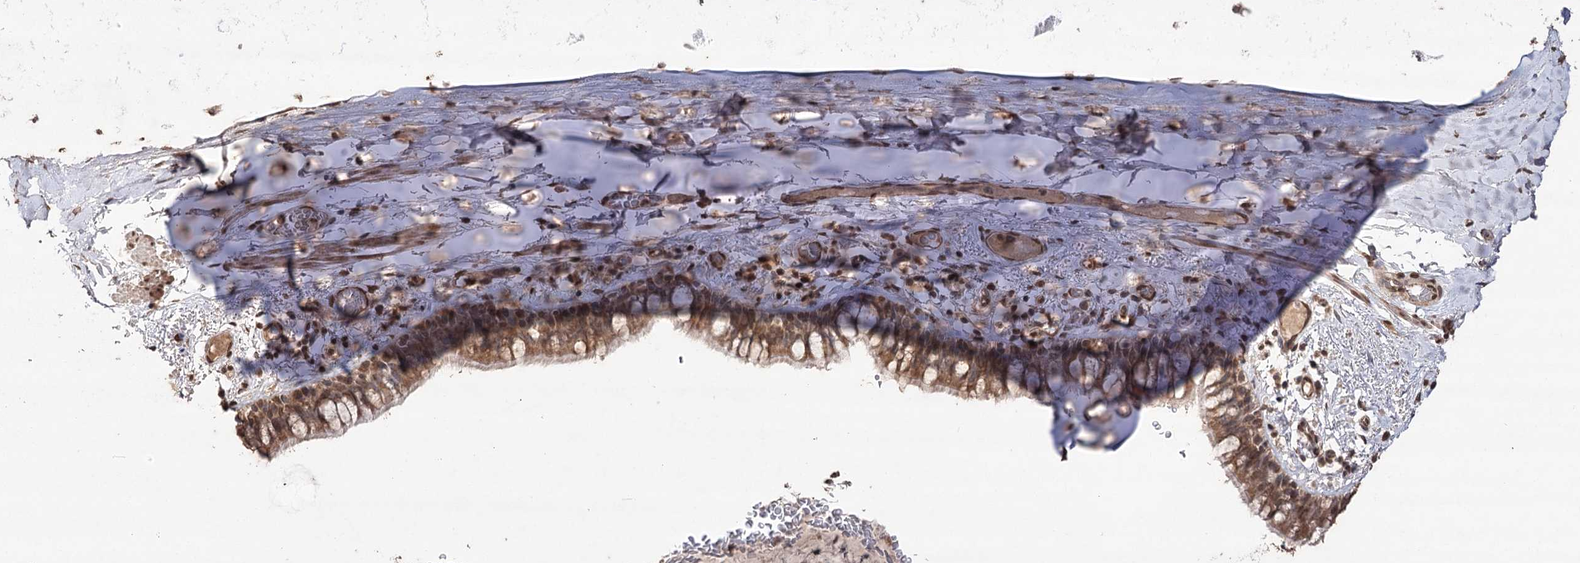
{"staining": {"intensity": "moderate", "quantity": ">75%", "location": "cytoplasmic/membranous,nuclear"}, "tissue": "bronchus", "cell_type": "Respiratory epithelial cells", "image_type": "normal", "snomed": [{"axis": "morphology", "description": "Normal tissue, NOS"}, {"axis": "topography", "description": "Cartilage tissue"}, {"axis": "topography", "description": "Bronchus"}], "caption": "Immunohistochemistry image of normal human bronchus stained for a protein (brown), which shows medium levels of moderate cytoplasmic/membranous,nuclear expression in about >75% of respiratory epithelial cells.", "gene": "ATG14", "patient": {"sex": "female", "age": 36}}